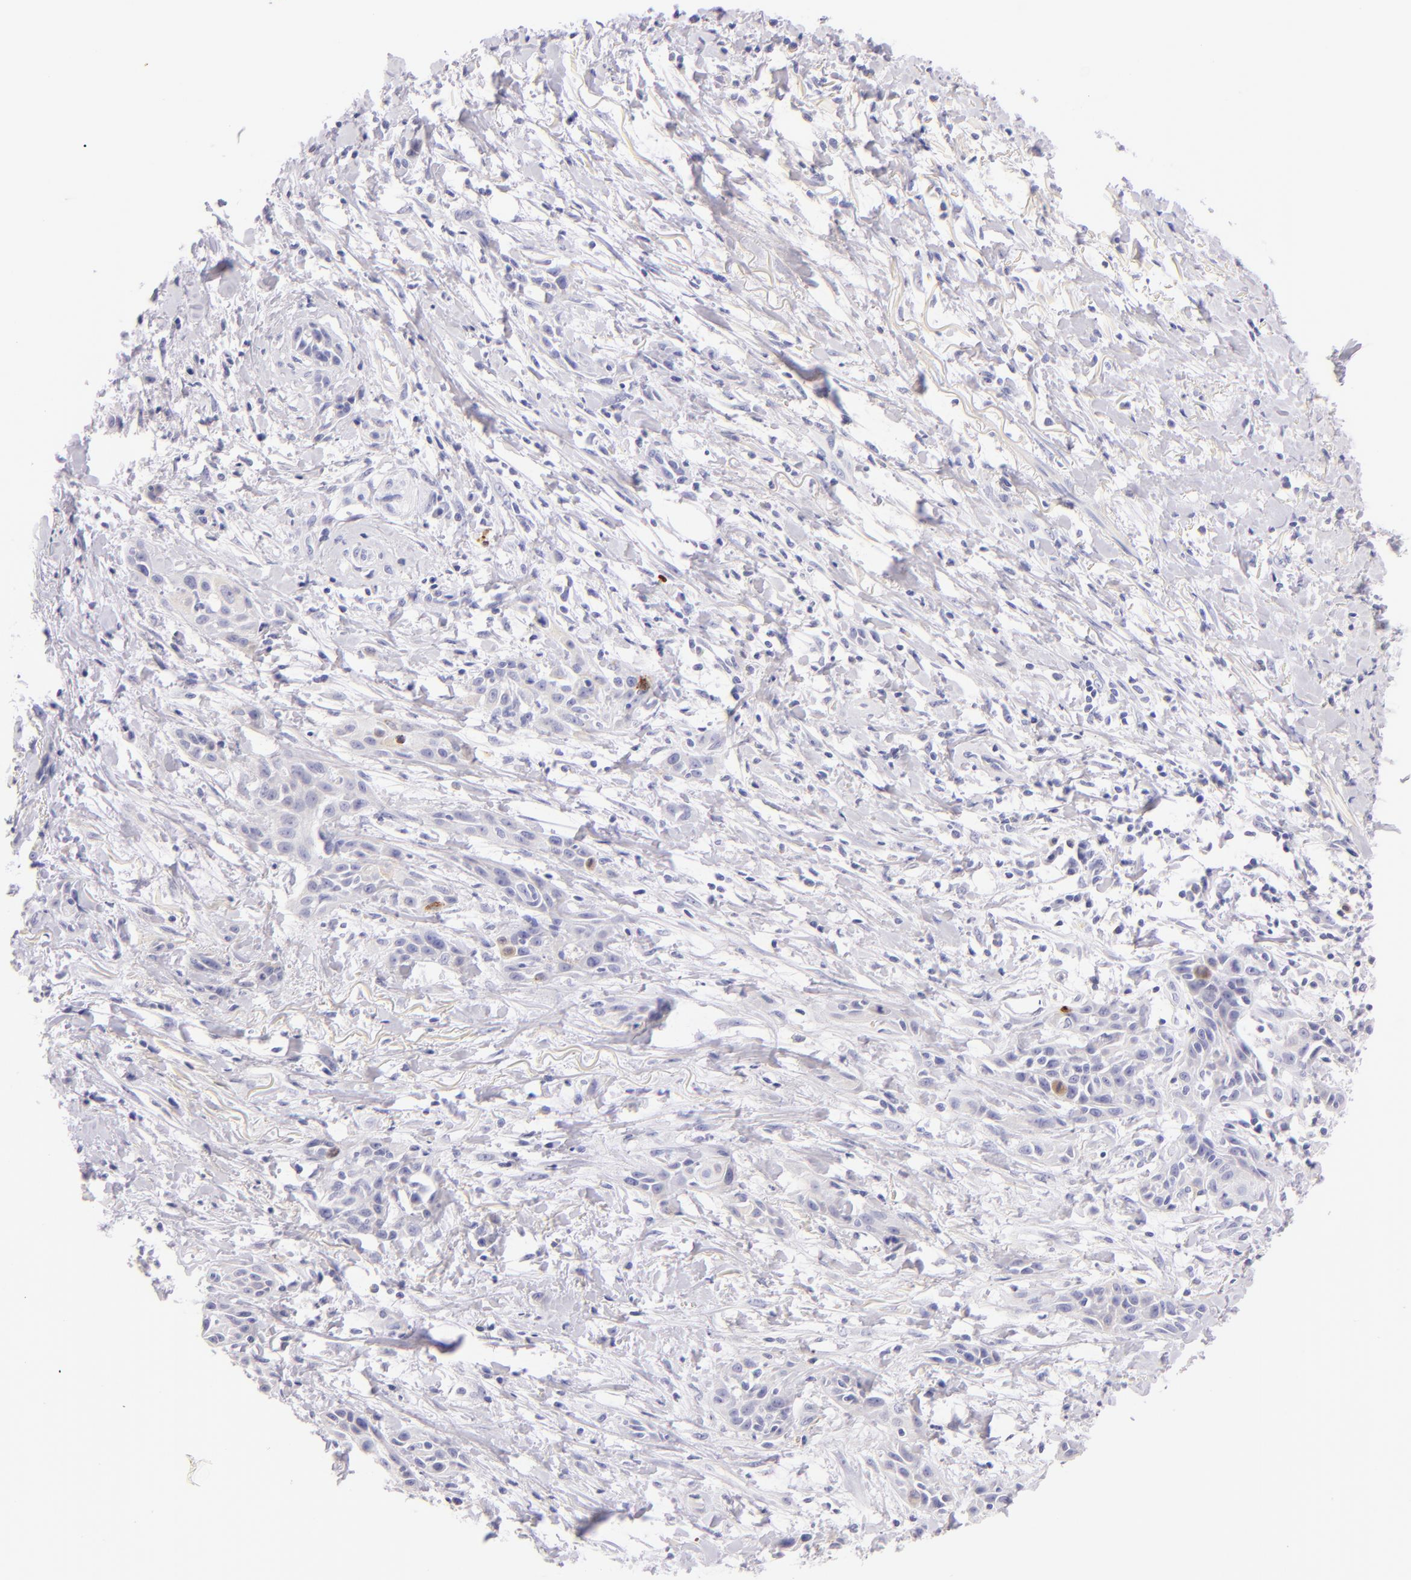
{"staining": {"intensity": "negative", "quantity": "none", "location": "none"}, "tissue": "skin cancer", "cell_type": "Tumor cells", "image_type": "cancer", "snomed": [{"axis": "morphology", "description": "Squamous cell carcinoma, NOS"}, {"axis": "topography", "description": "Skin"}, {"axis": "topography", "description": "Anal"}], "caption": "Skin squamous cell carcinoma was stained to show a protein in brown. There is no significant positivity in tumor cells. (Brightfield microscopy of DAB (3,3'-diaminobenzidine) IHC at high magnification).", "gene": "SDC1", "patient": {"sex": "male", "age": 64}}